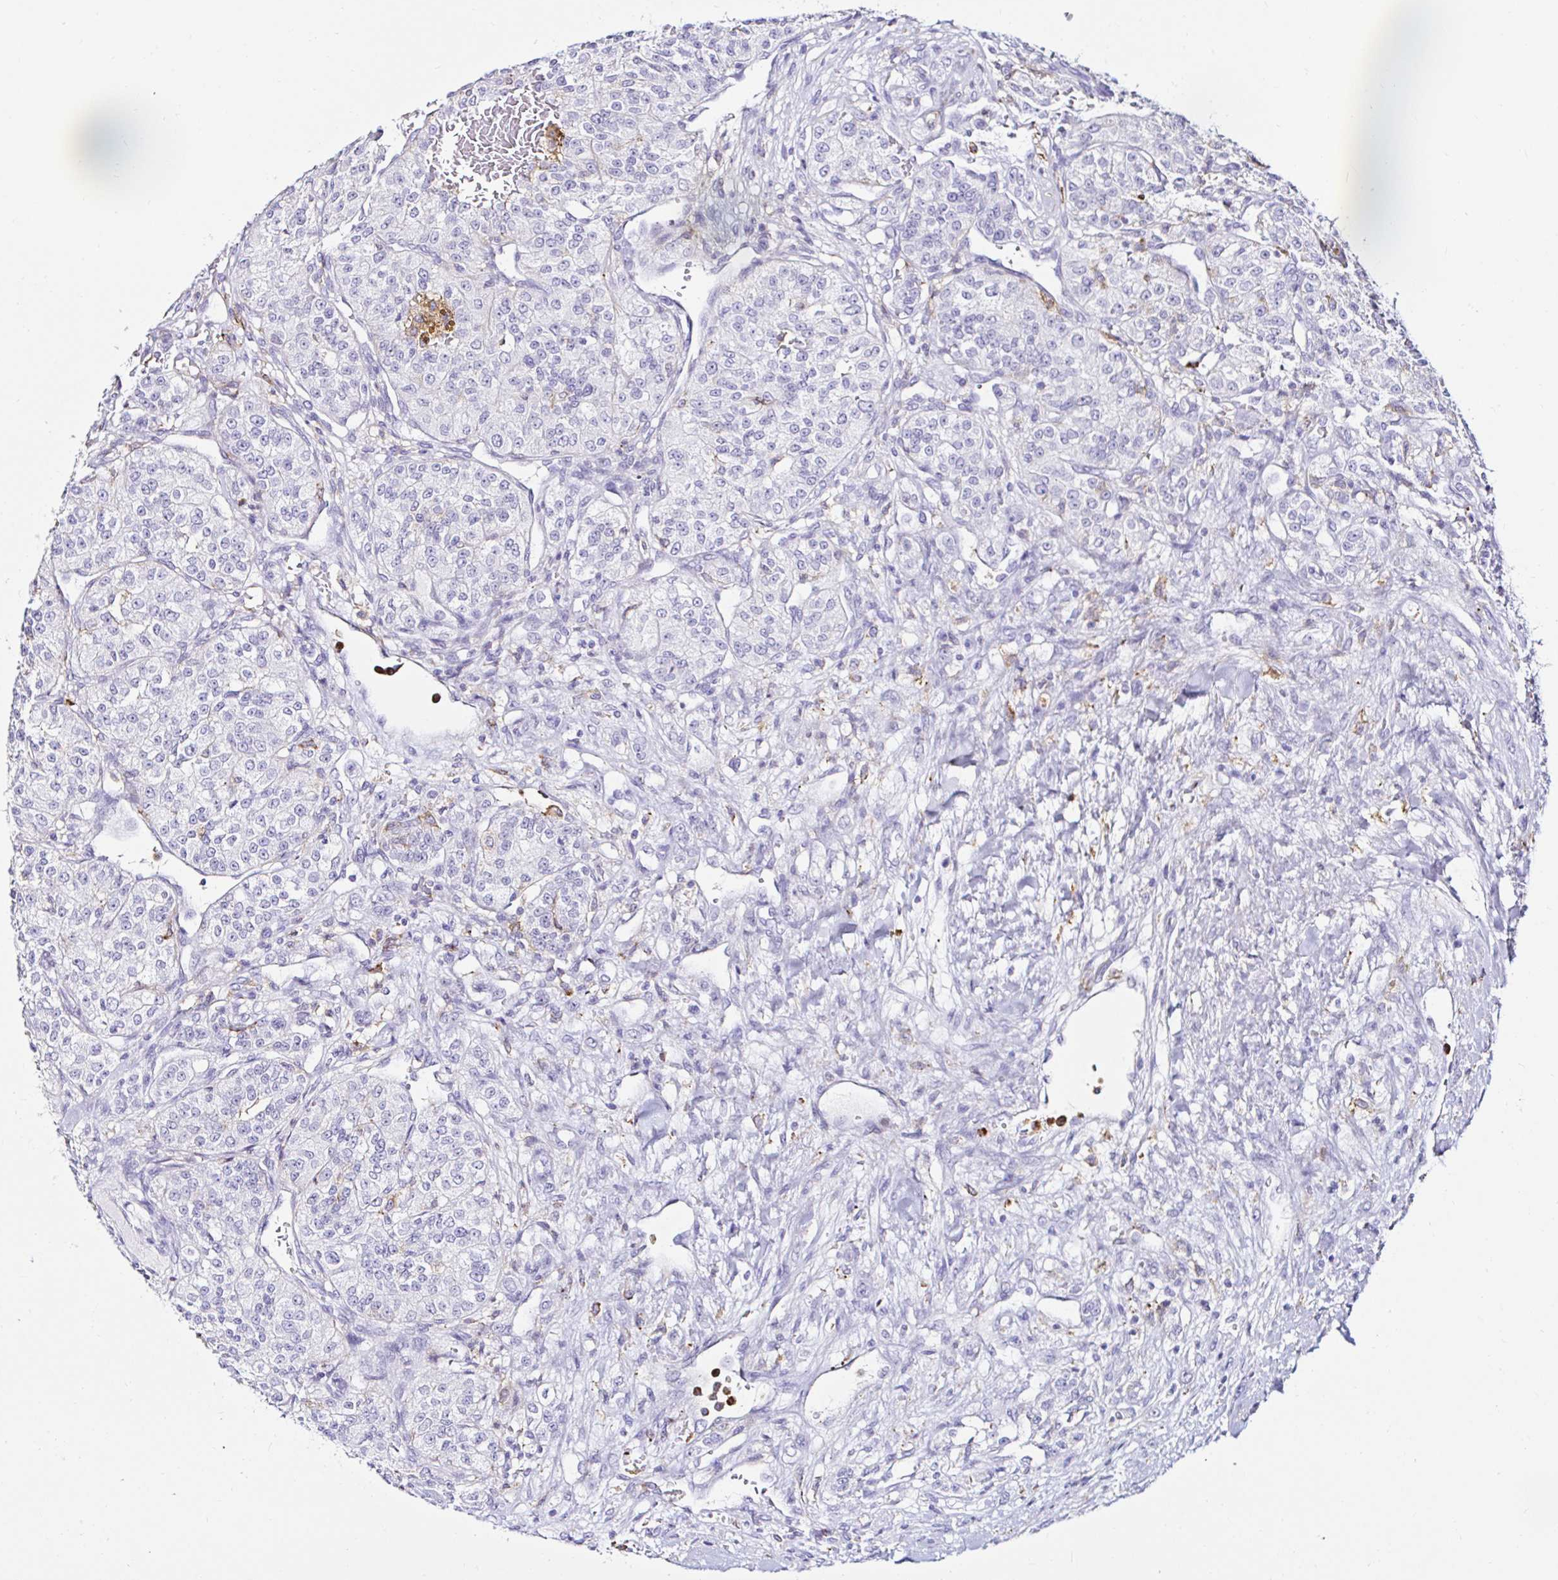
{"staining": {"intensity": "negative", "quantity": "none", "location": "none"}, "tissue": "renal cancer", "cell_type": "Tumor cells", "image_type": "cancer", "snomed": [{"axis": "morphology", "description": "Adenocarcinoma, NOS"}, {"axis": "topography", "description": "Kidney"}], "caption": "This is an immunohistochemistry image of human adenocarcinoma (renal). There is no expression in tumor cells.", "gene": "CYBB", "patient": {"sex": "female", "age": 63}}